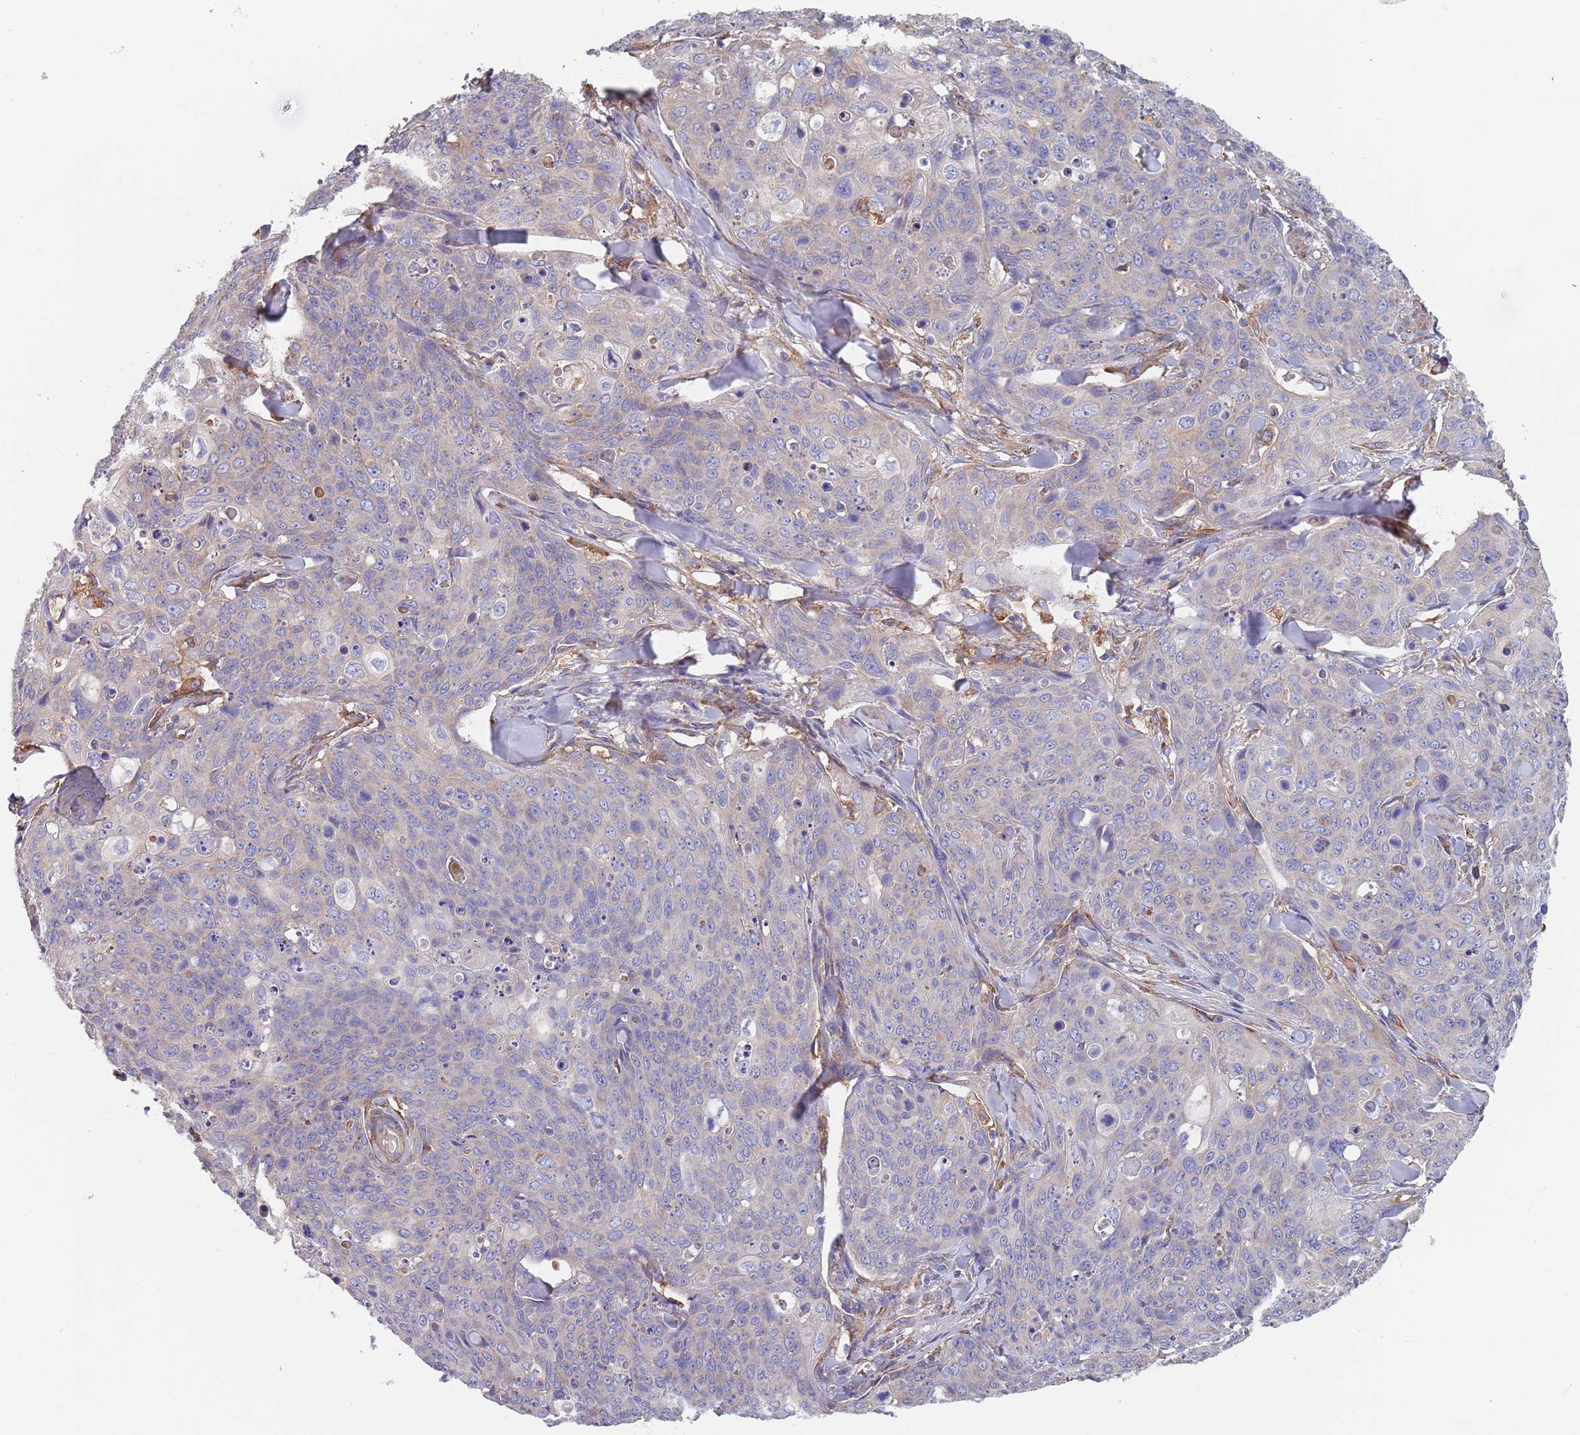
{"staining": {"intensity": "negative", "quantity": "none", "location": "none"}, "tissue": "skin cancer", "cell_type": "Tumor cells", "image_type": "cancer", "snomed": [{"axis": "morphology", "description": "Squamous cell carcinoma, NOS"}, {"axis": "topography", "description": "Skin"}, {"axis": "topography", "description": "Vulva"}], "caption": "Skin cancer (squamous cell carcinoma) was stained to show a protein in brown. There is no significant expression in tumor cells.", "gene": "DCUN1D3", "patient": {"sex": "female", "age": 85}}